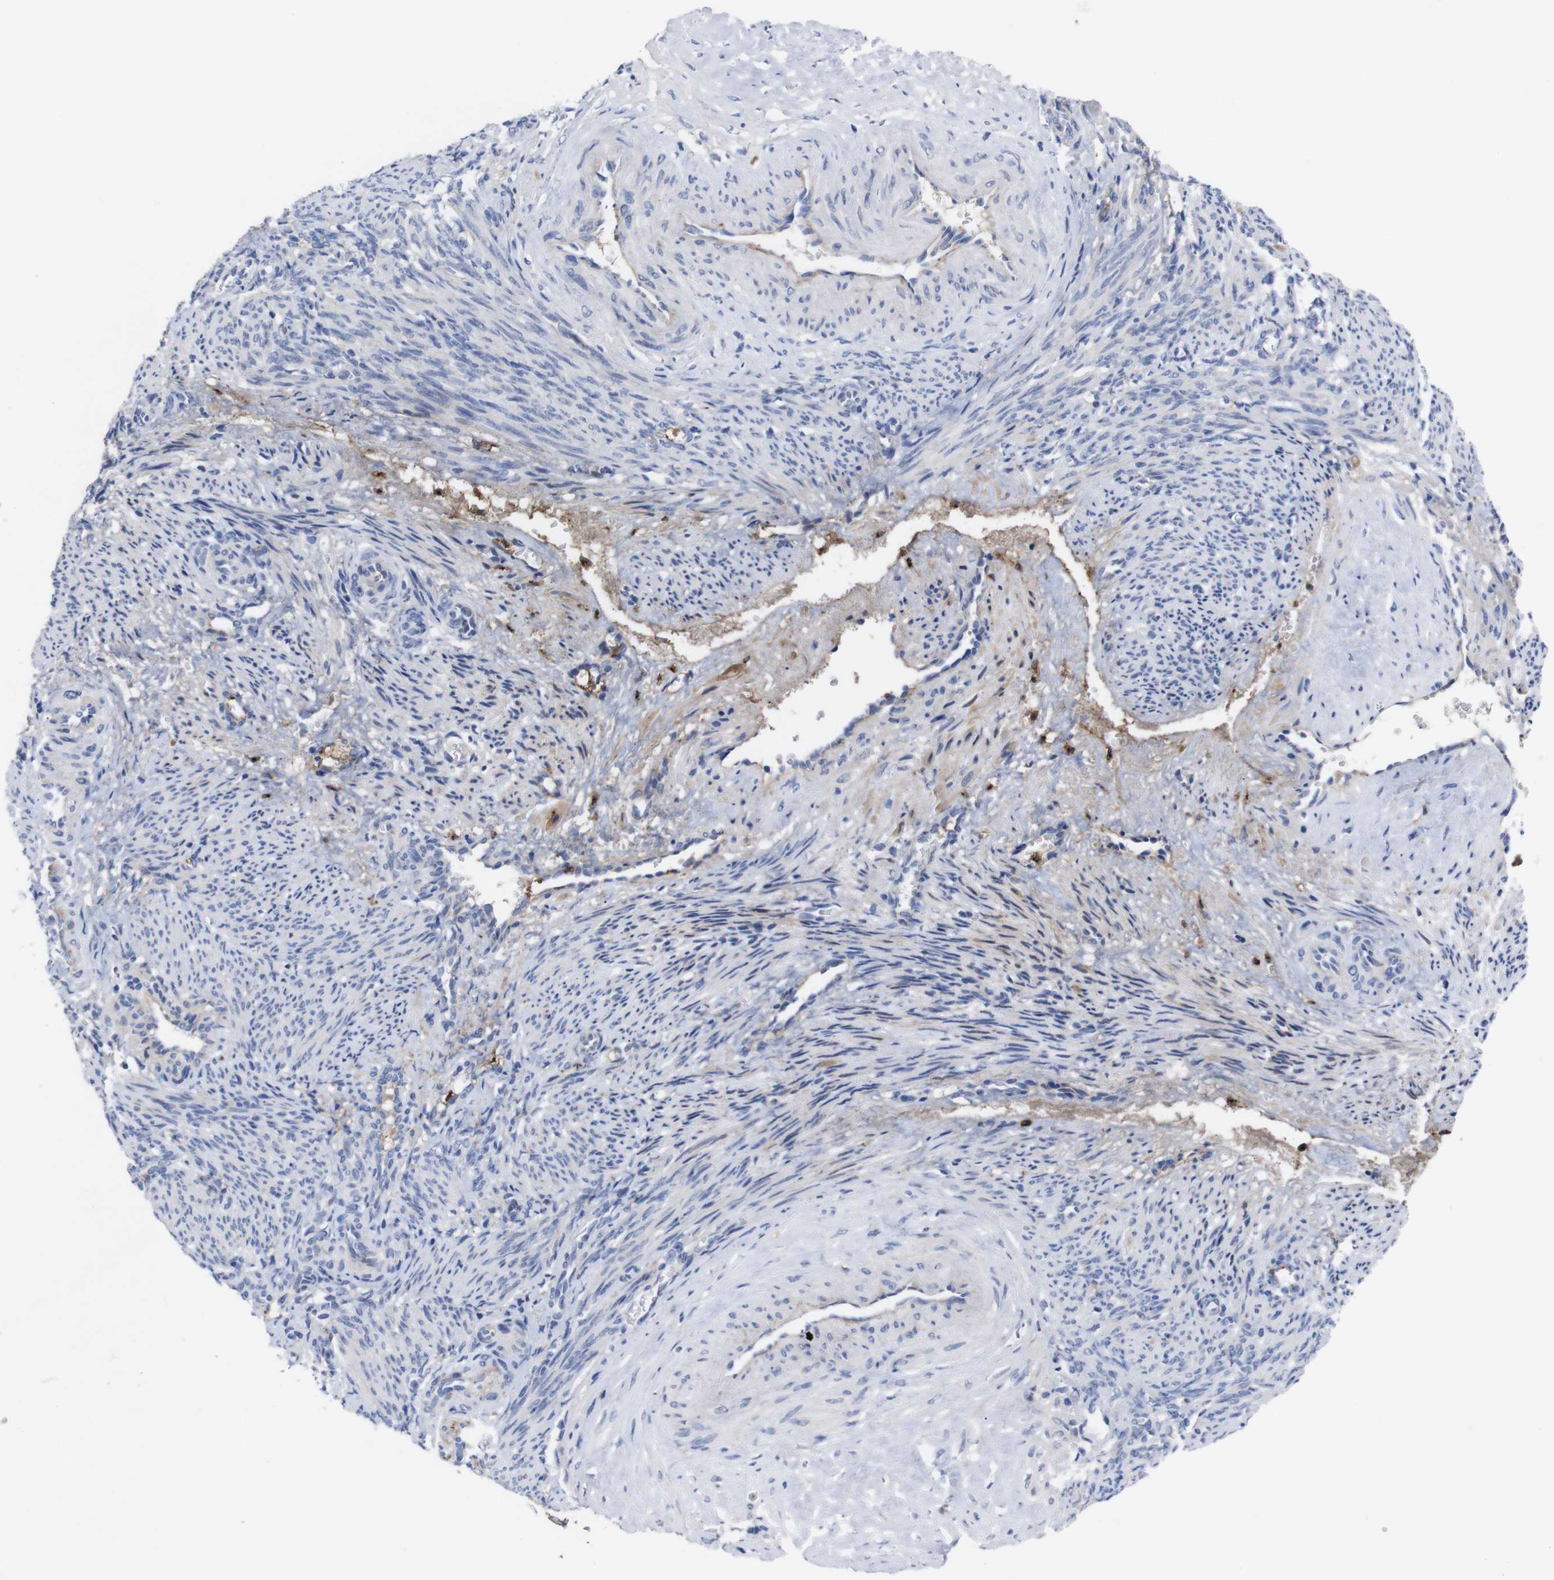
{"staining": {"intensity": "negative", "quantity": "none", "location": "none"}, "tissue": "smooth muscle", "cell_type": "Smooth muscle cells", "image_type": "normal", "snomed": [{"axis": "morphology", "description": "Normal tissue, NOS"}, {"axis": "topography", "description": "Endometrium"}], "caption": "High magnification brightfield microscopy of unremarkable smooth muscle stained with DAB (3,3'-diaminobenzidine) (brown) and counterstained with hematoxylin (blue): smooth muscle cells show no significant staining.", "gene": "C5AR1", "patient": {"sex": "female", "age": 33}}